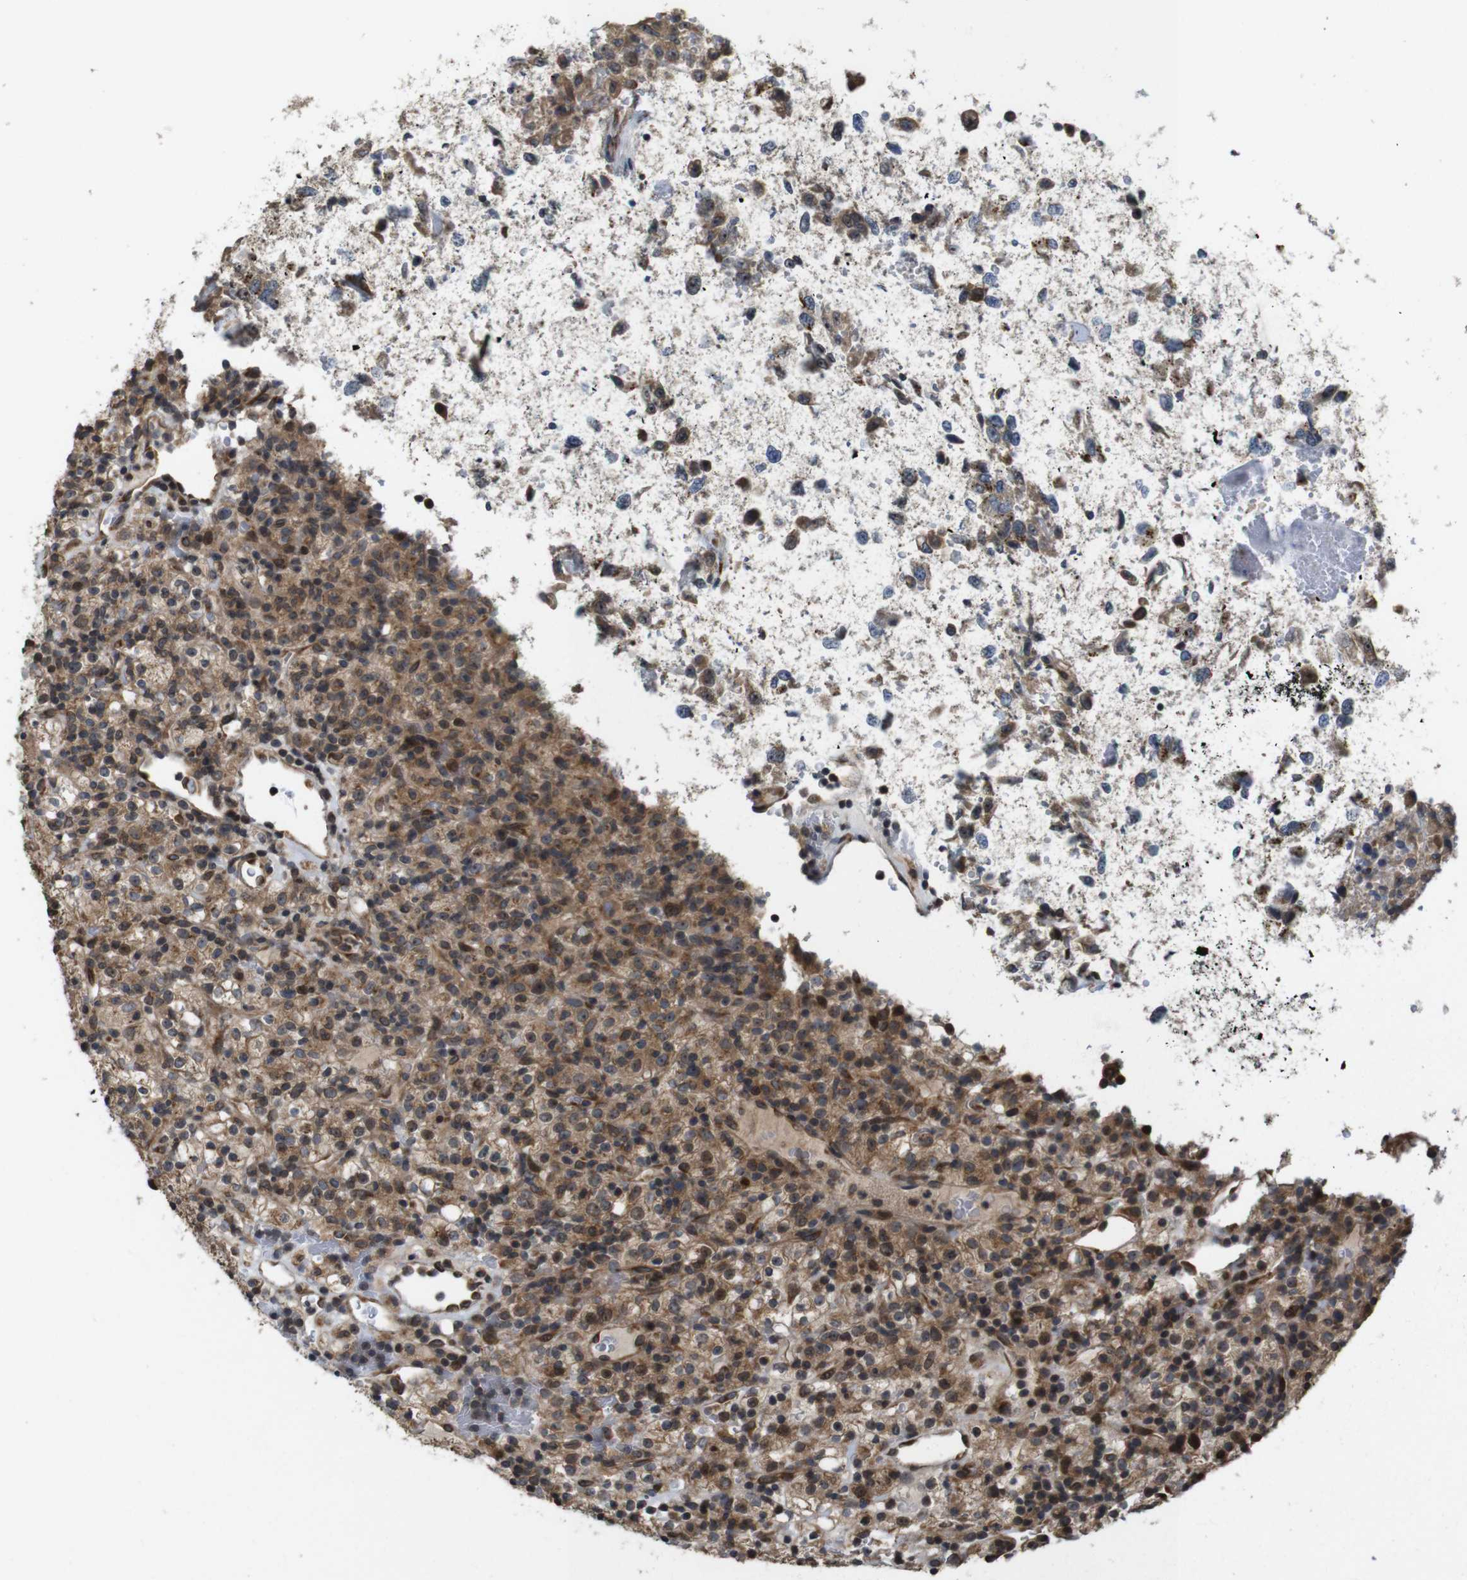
{"staining": {"intensity": "moderate", "quantity": ">75%", "location": "cytoplasmic/membranous"}, "tissue": "renal cancer", "cell_type": "Tumor cells", "image_type": "cancer", "snomed": [{"axis": "morphology", "description": "Normal tissue, NOS"}, {"axis": "morphology", "description": "Adenocarcinoma, NOS"}, {"axis": "topography", "description": "Kidney"}], "caption": "Approximately >75% of tumor cells in renal adenocarcinoma demonstrate moderate cytoplasmic/membranous protein expression as visualized by brown immunohistochemical staining.", "gene": "EFCAB14", "patient": {"sex": "female", "age": 72}}